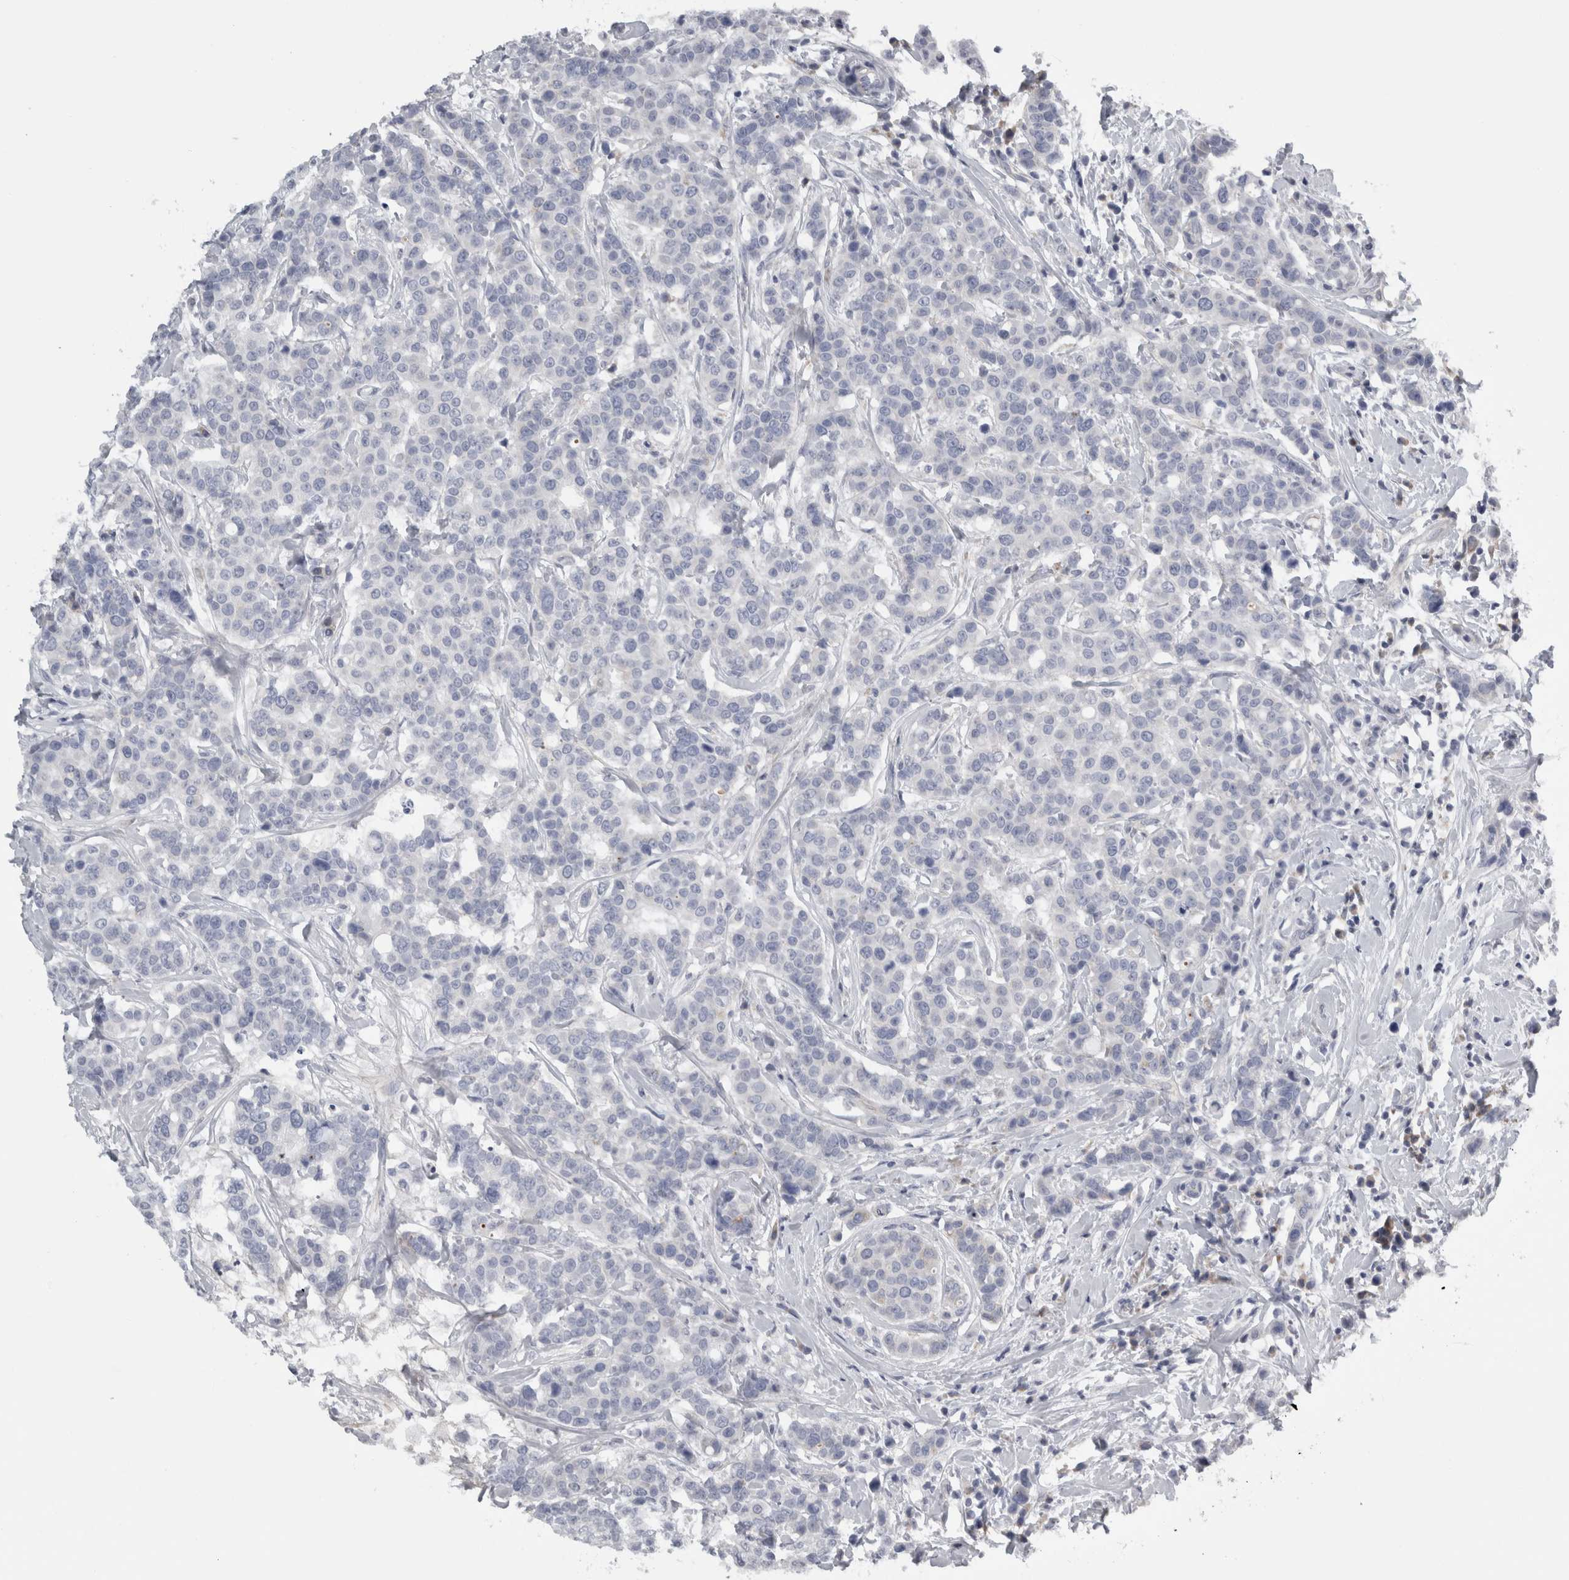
{"staining": {"intensity": "negative", "quantity": "none", "location": "none"}, "tissue": "breast cancer", "cell_type": "Tumor cells", "image_type": "cancer", "snomed": [{"axis": "morphology", "description": "Duct carcinoma"}, {"axis": "topography", "description": "Breast"}], "caption": "Tumor cells are negative for protein expression in human invasive ductal carcinoma (breast).", "gene": "TCAP", "patient": {"sex": "female", "age": 27}}